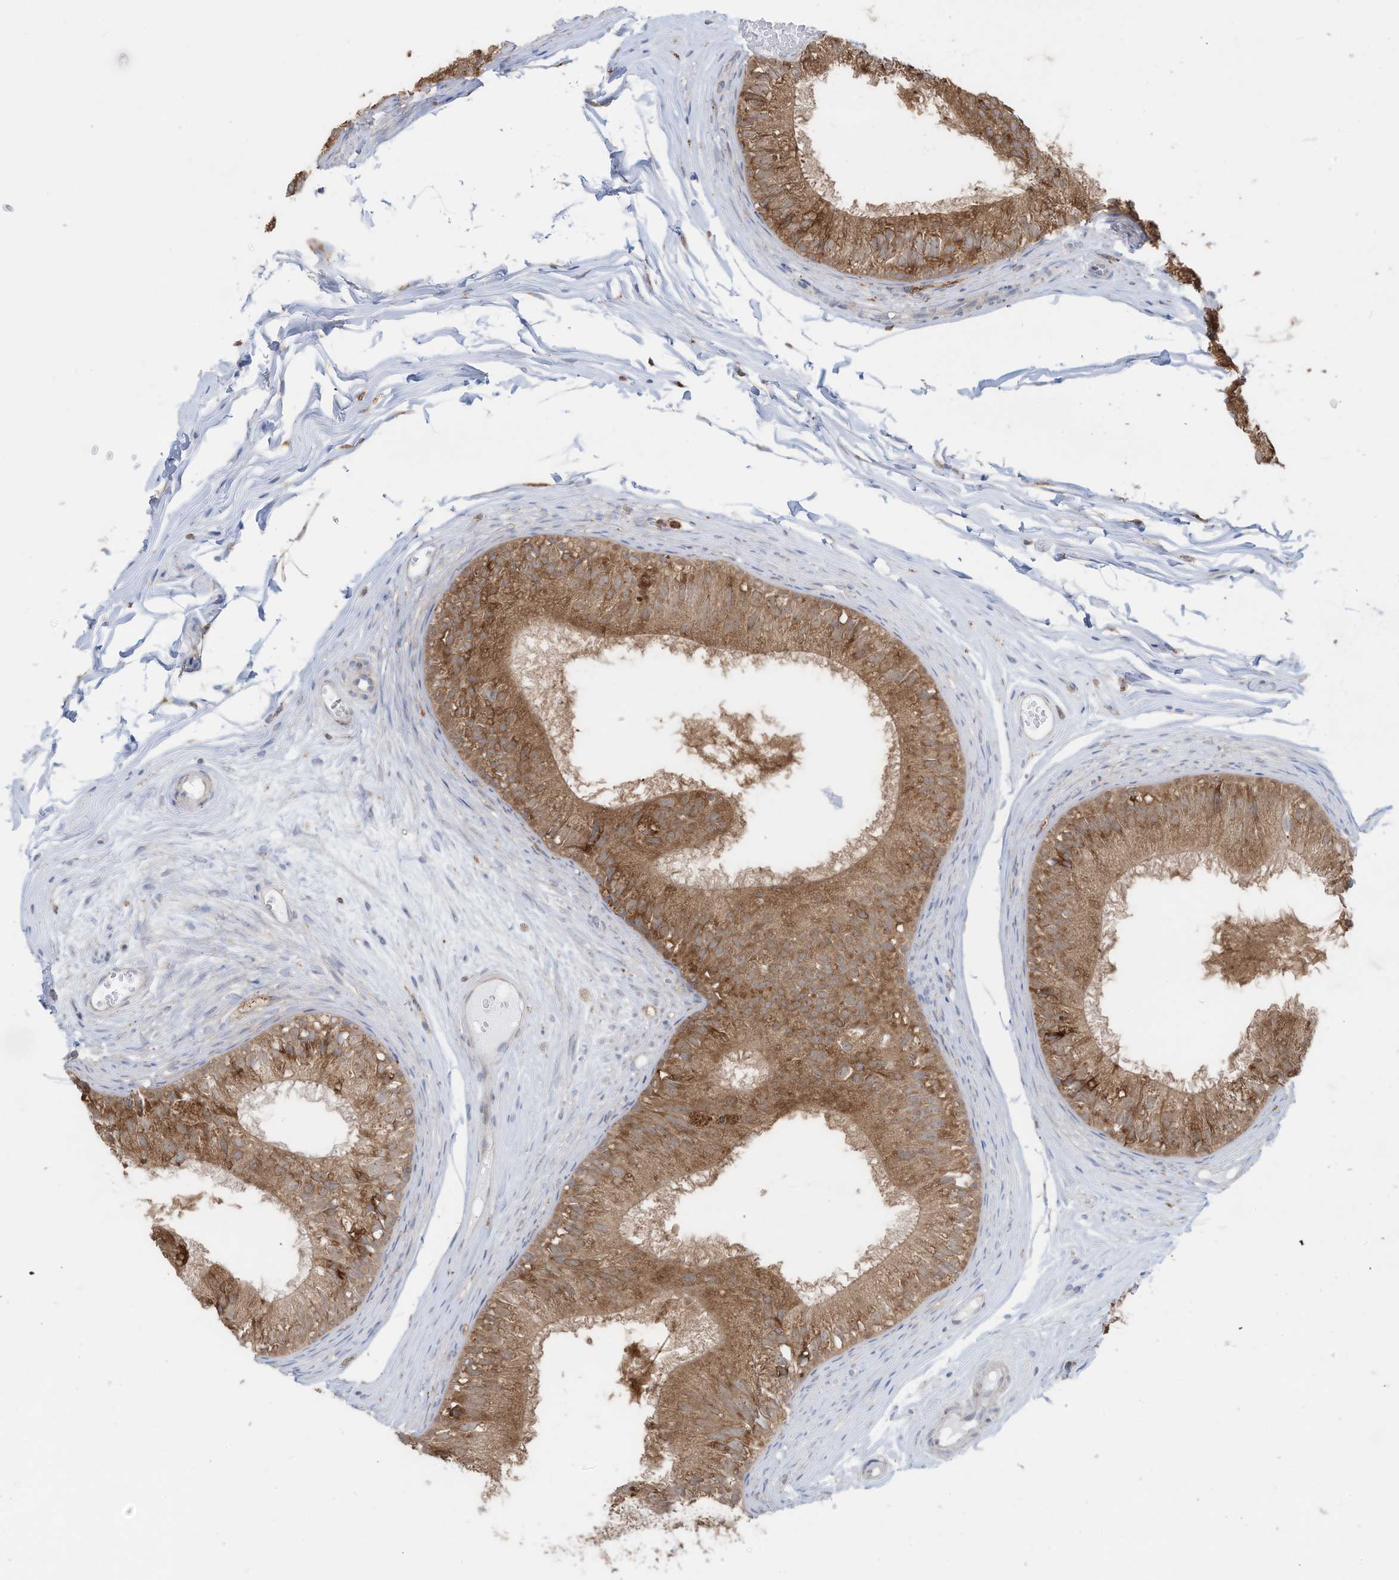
{"staining": {"intensity": "moderate", "quantity": ">75%", "location": "cytoplasmic/membranous"}, "tissue": "epididymis", "cell_type": "Glandular cells", "image_type": "normal", "snomed": [{"axis": "morphology", "description": "Normal tissue, NOS"}, {"axis": "morphology", "description": "Seminoma in situ"}, {"axis": "topography", "description": "Testis"}, {"axis": "topography", "description": "Epididymis"}], "caption": "A medium amount of moderate cytoplasmic/membranous staining is appreciated in about >75% of glandular cells in normal epididymis.", "gene": "ZNF354C", "patient": {"sex": "male", "age": 28}}